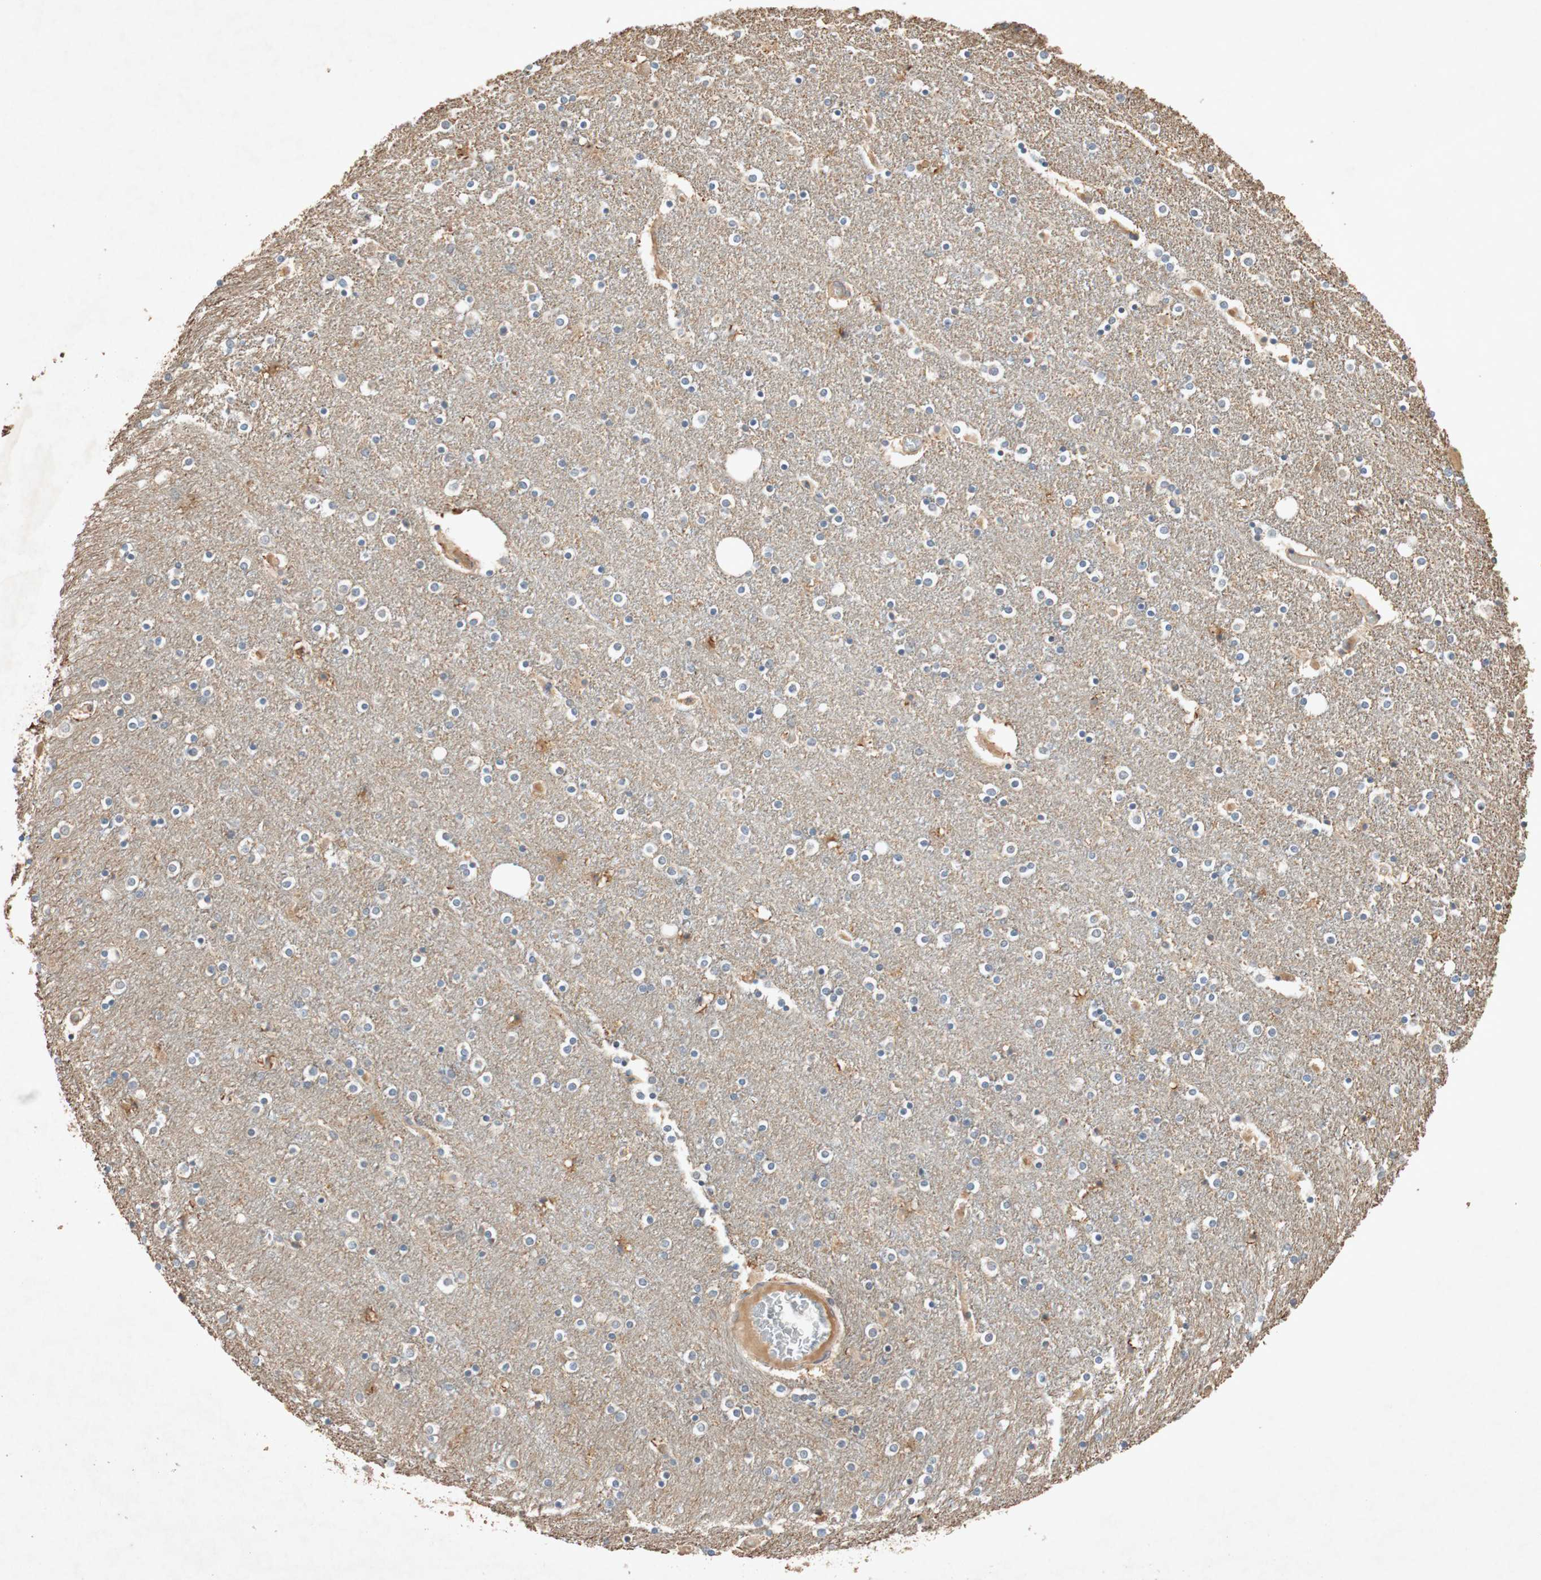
{"staining": {"intensity": "moderate", "quantity": "<25%", "location": "cytoplasmic/membranous"}, "tissue": "caudate", "cell_type": "Glial cells", "image_type": "normal", "snomed": [{"axis": "morphology", "description": "Normal tissue, NOS"}, {"axis": "topography", "description": "Lateral ventricle wall"}], "caption": "IHC (DAB (3,3'-diaminobenzidine)) staining of benign human caudate reveals moderate cytoplasmic/membranous protein positivity in about <25% of glial cells. Using DAB (brown) and hematoxylin (blue) stains, captured at high magnification using brightfield microscopy.", "gene": "TUBB", "patient": {"sex": "female", "age": 54}}